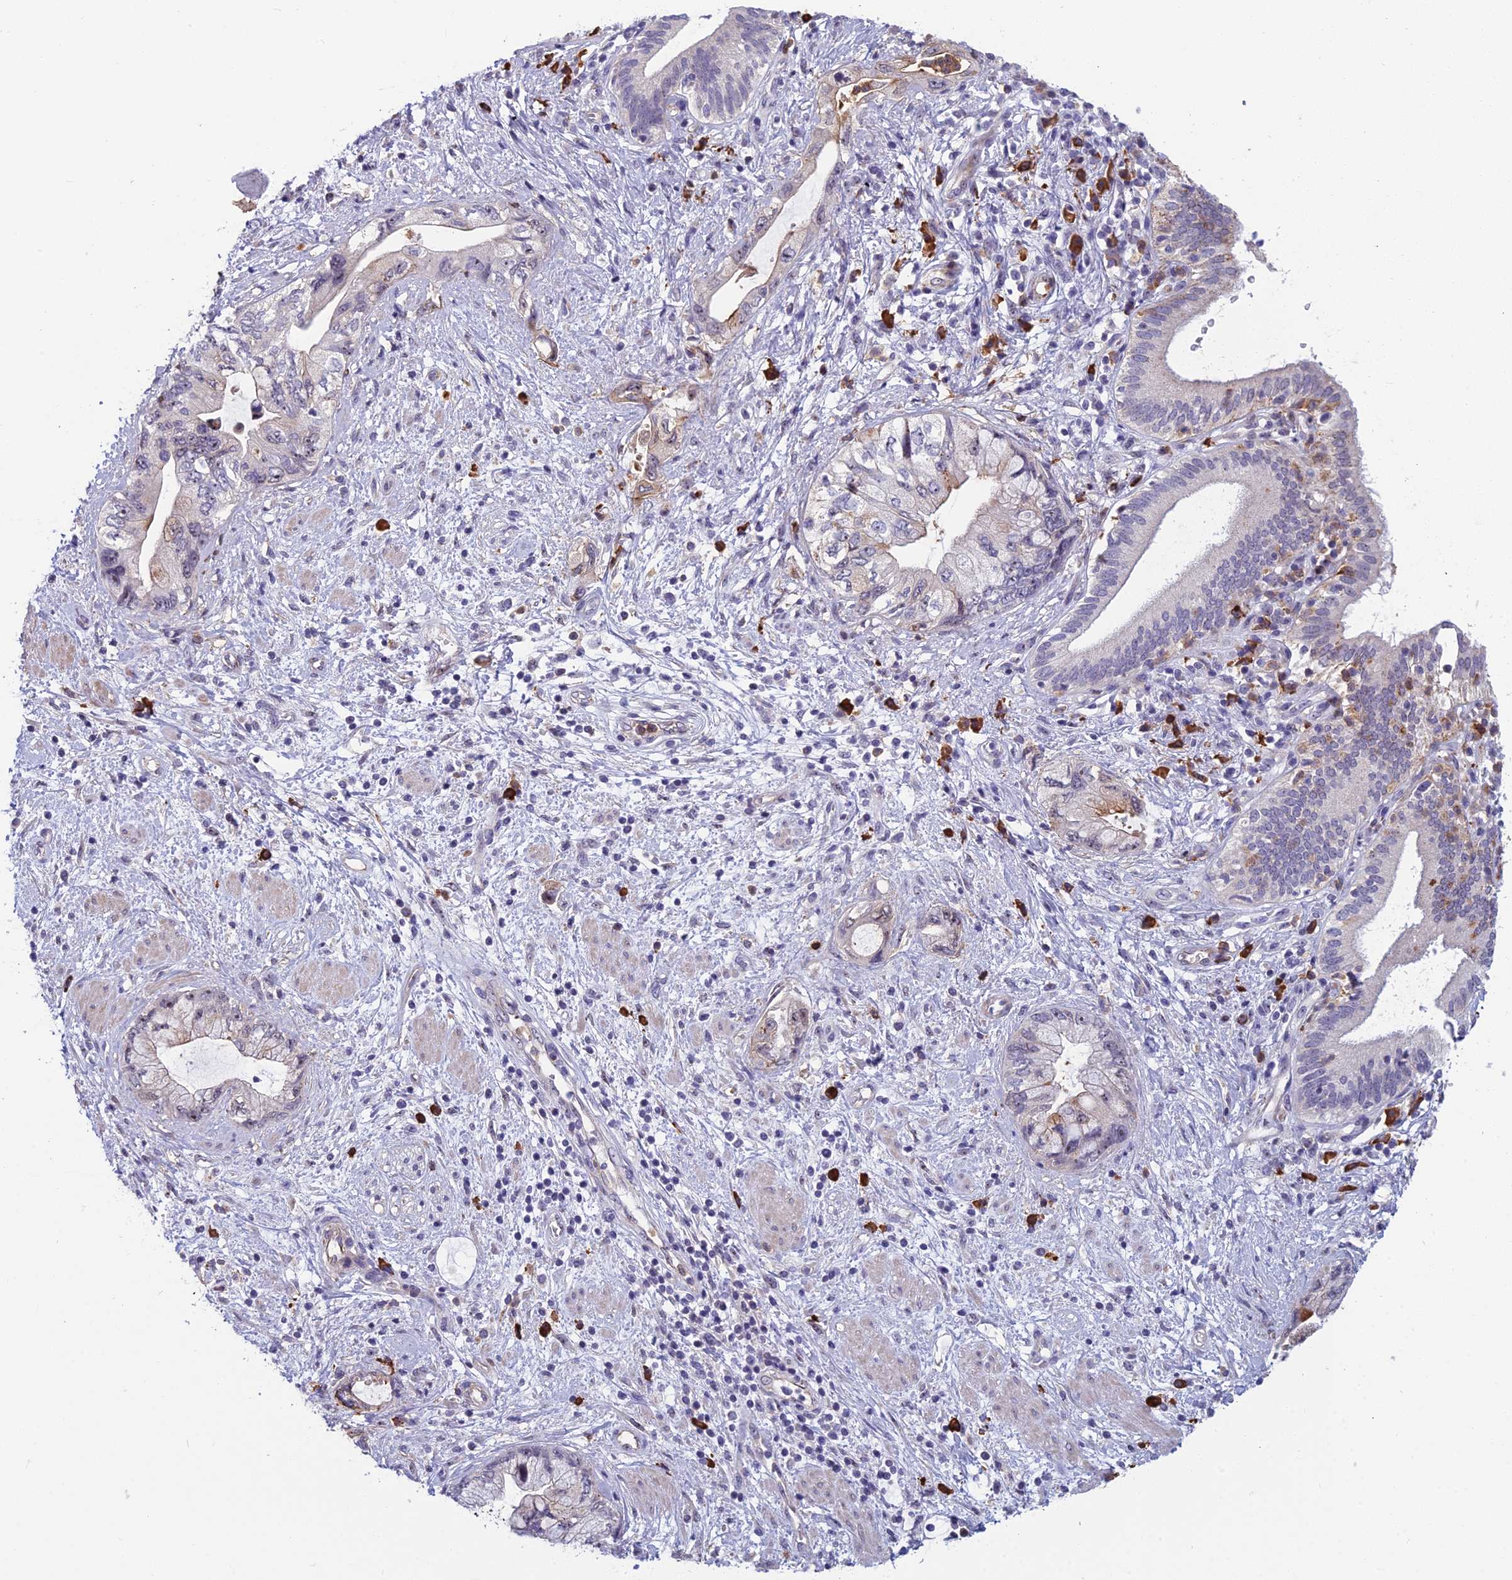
{"staining": {"intensity": "weak", "quantity": "<25%", "location": "cytoplasmic/membranous,nuclear"}, "tissue": "pancreatic cancer", "cell_type": "Tumor cells", "image_type": "cancer", "snomed": [{"axis": "morphology", "description": "Adenocarcinoma, NOS"}, {"axis": "topography", "description": "Pancreas"}], "caption": "A micrograph of pancreatic cancer (adenocarcinoma) stained for a protein demonstrates no brown staining in tumor cells. (DAB IHC with hematoxylin counter stain).", "gene": "NOC2L", "patient": {"sex": "female", "age": 73}}